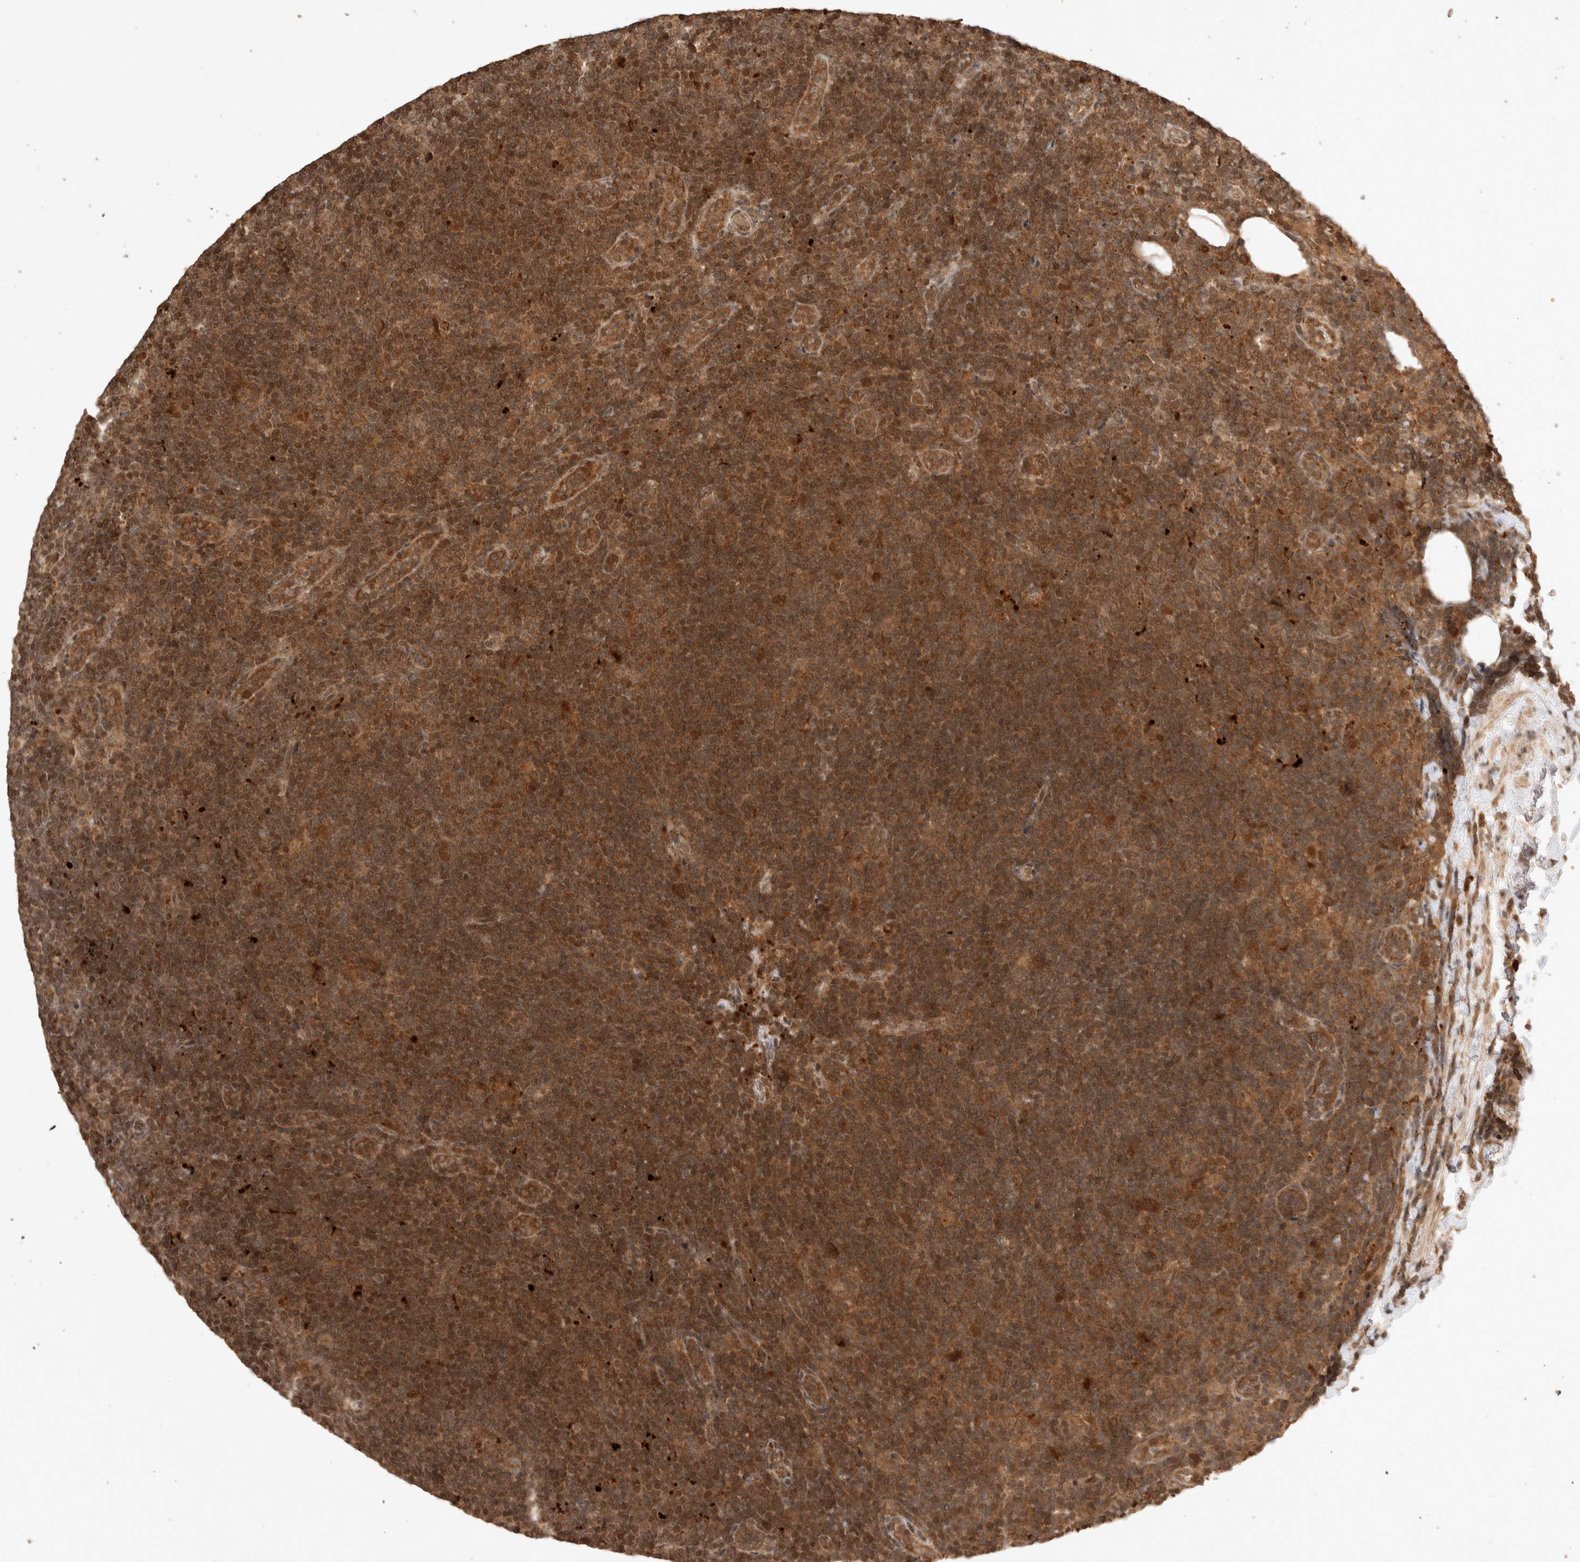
{"staining": {"intensity": "moderate", "quantity": ">75%", "location": "cytoplasmic/membranous,nuclear"}, "tissue": "lymphoma", "cell_type": "Tumor cells", "image_type": "cancer", "snomed": [{"axis": "morphology", "description": "Hodgkin's disease, NOS"}, {"axis": "topography", "description": "Lymph node"}], "caption": "There is medium levels of moderate cytoplasmic/membranous and nuclear positivity in tumor cells of Hodgkin's disease, as demonstrated by immunohistochemical staining (brown color).", "gene": "FAM221A", "patient": {"sex": "female", "age": 57}}